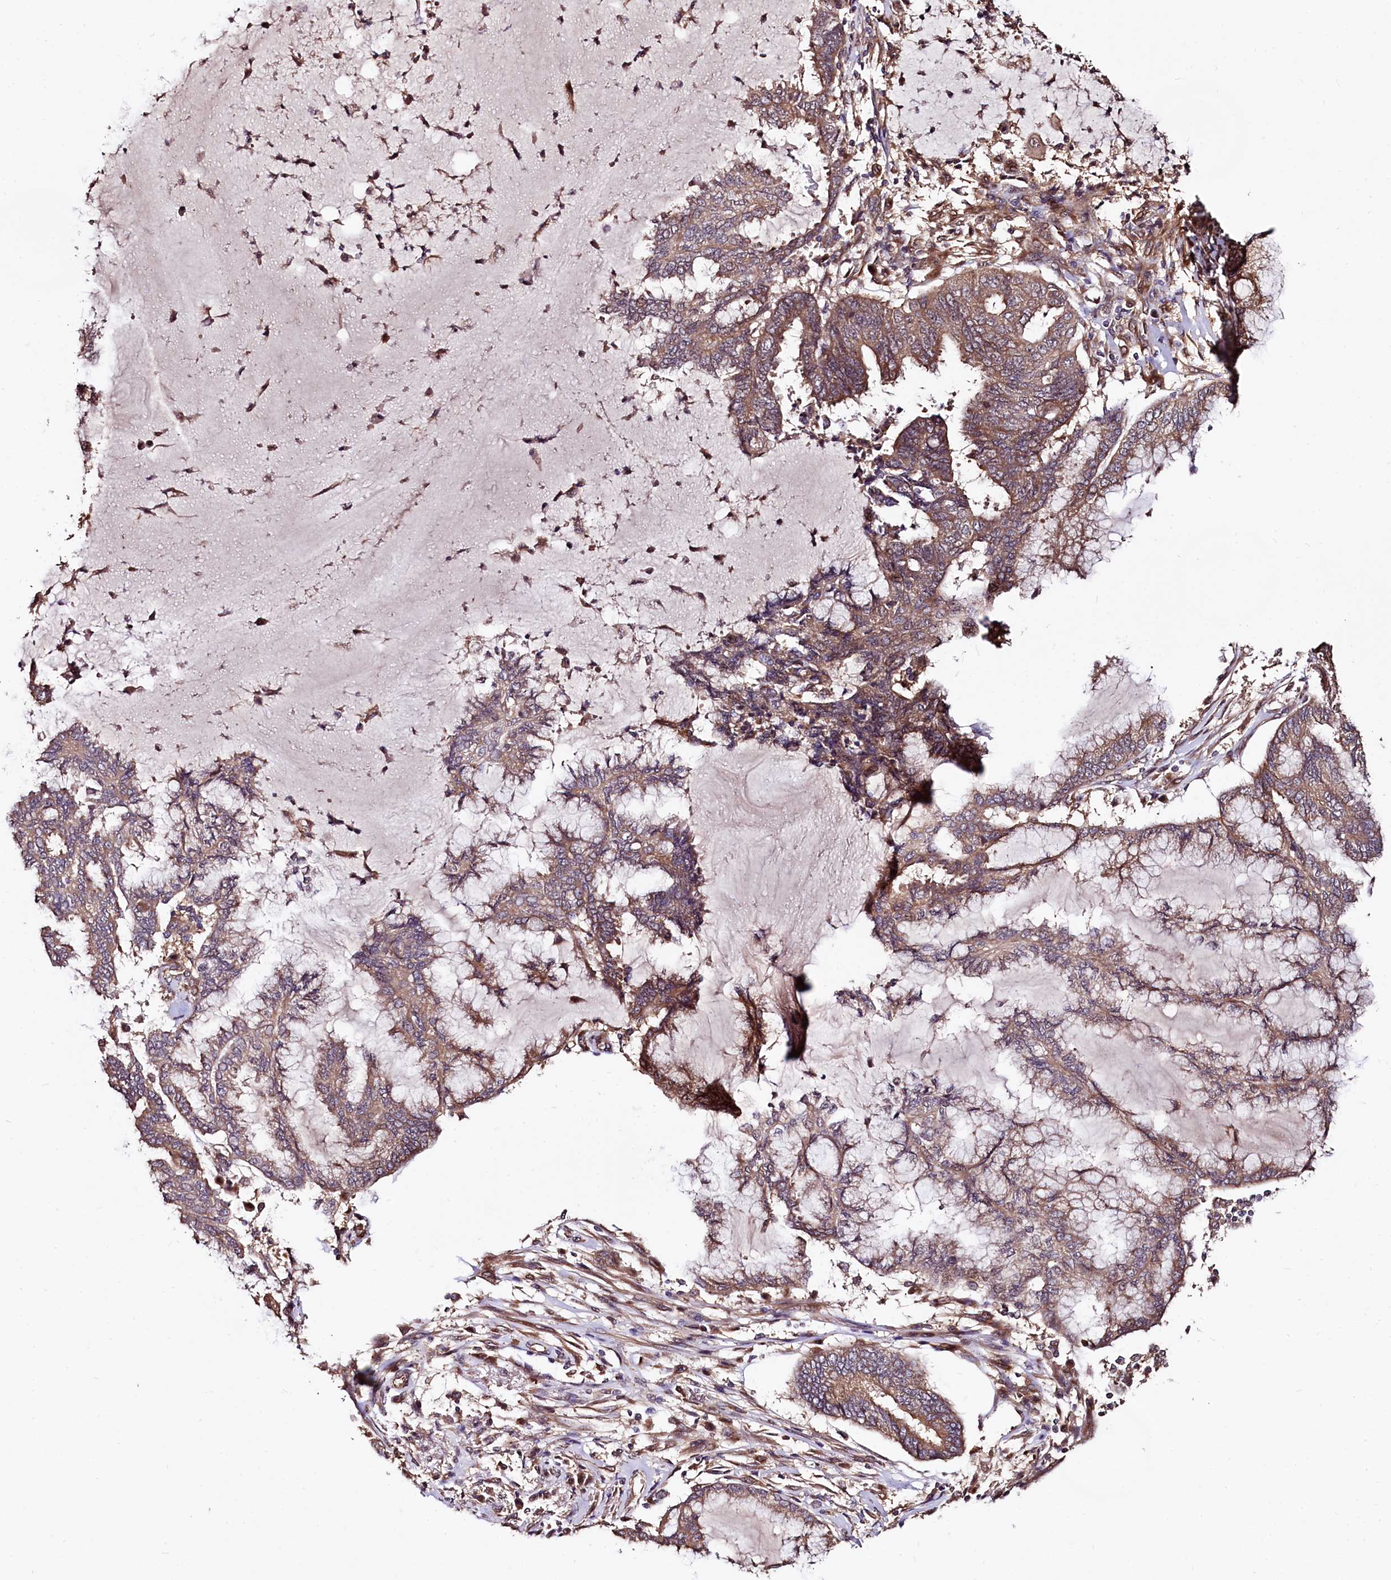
{"staining": {"intensity": "moderate", "quantity": ">75%", "location": "cytoplasmic/membranous"}, "tissue": "endometrial cancer", "cell_type": "Tumor cells", "image_type": "cancer", "snomed": [{"axis": "morphology", "description": "Adenocarcinoma, NOS"}, {"axis": "topography", "description": "Endometrium"}], "caption": "Adenocarcinoma (endometrial) tissue displays moderate cytoplasmic/membranous staining in approximately >75% of tumor cells, visualized by immunohistochemistry. (Brightfield microscopy of DAB IHC at high magnification).", "gene": "TBCEL", "patient": {"sex": "female", "age": 86}}